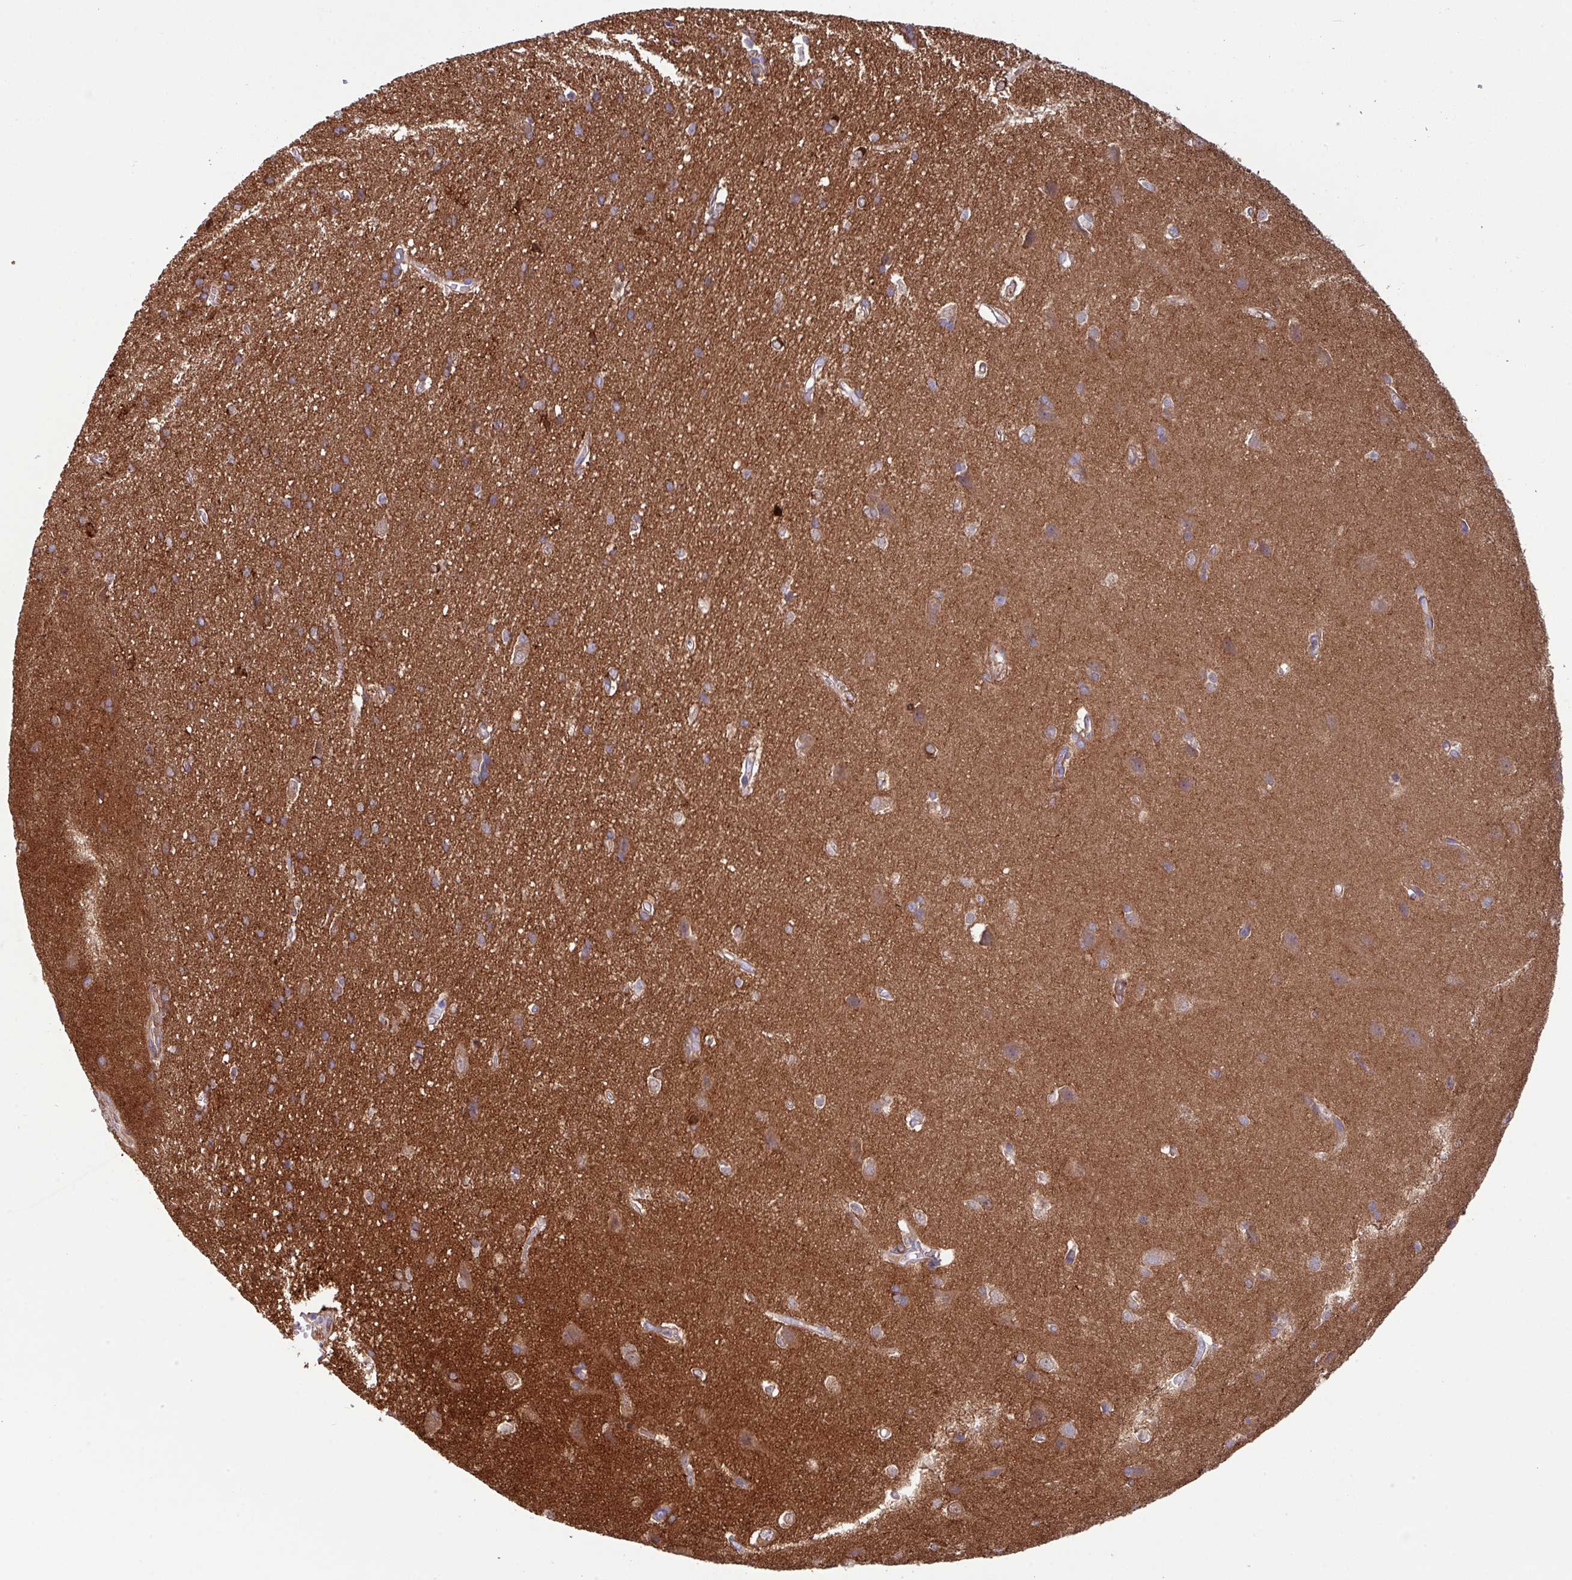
{"staining": {"intensity": "negative", "quantity": "none", "location": "none"}, "tissue": "cerebral cortex", "cell_type": "Endothelial cells", "image_type": "normal", "snomed": [{"axis": "morphology", "description": "Normal tissue, NOS"}, {"axis": "topography", "description": "Cerebral cortex"}], "caption": "Micrograph shows no significant protein positivity in endothelial cells of unremarkable cerebral cortex.", "gene": "KIRREL3", "patient": {"sex": "male", "age": 37}}